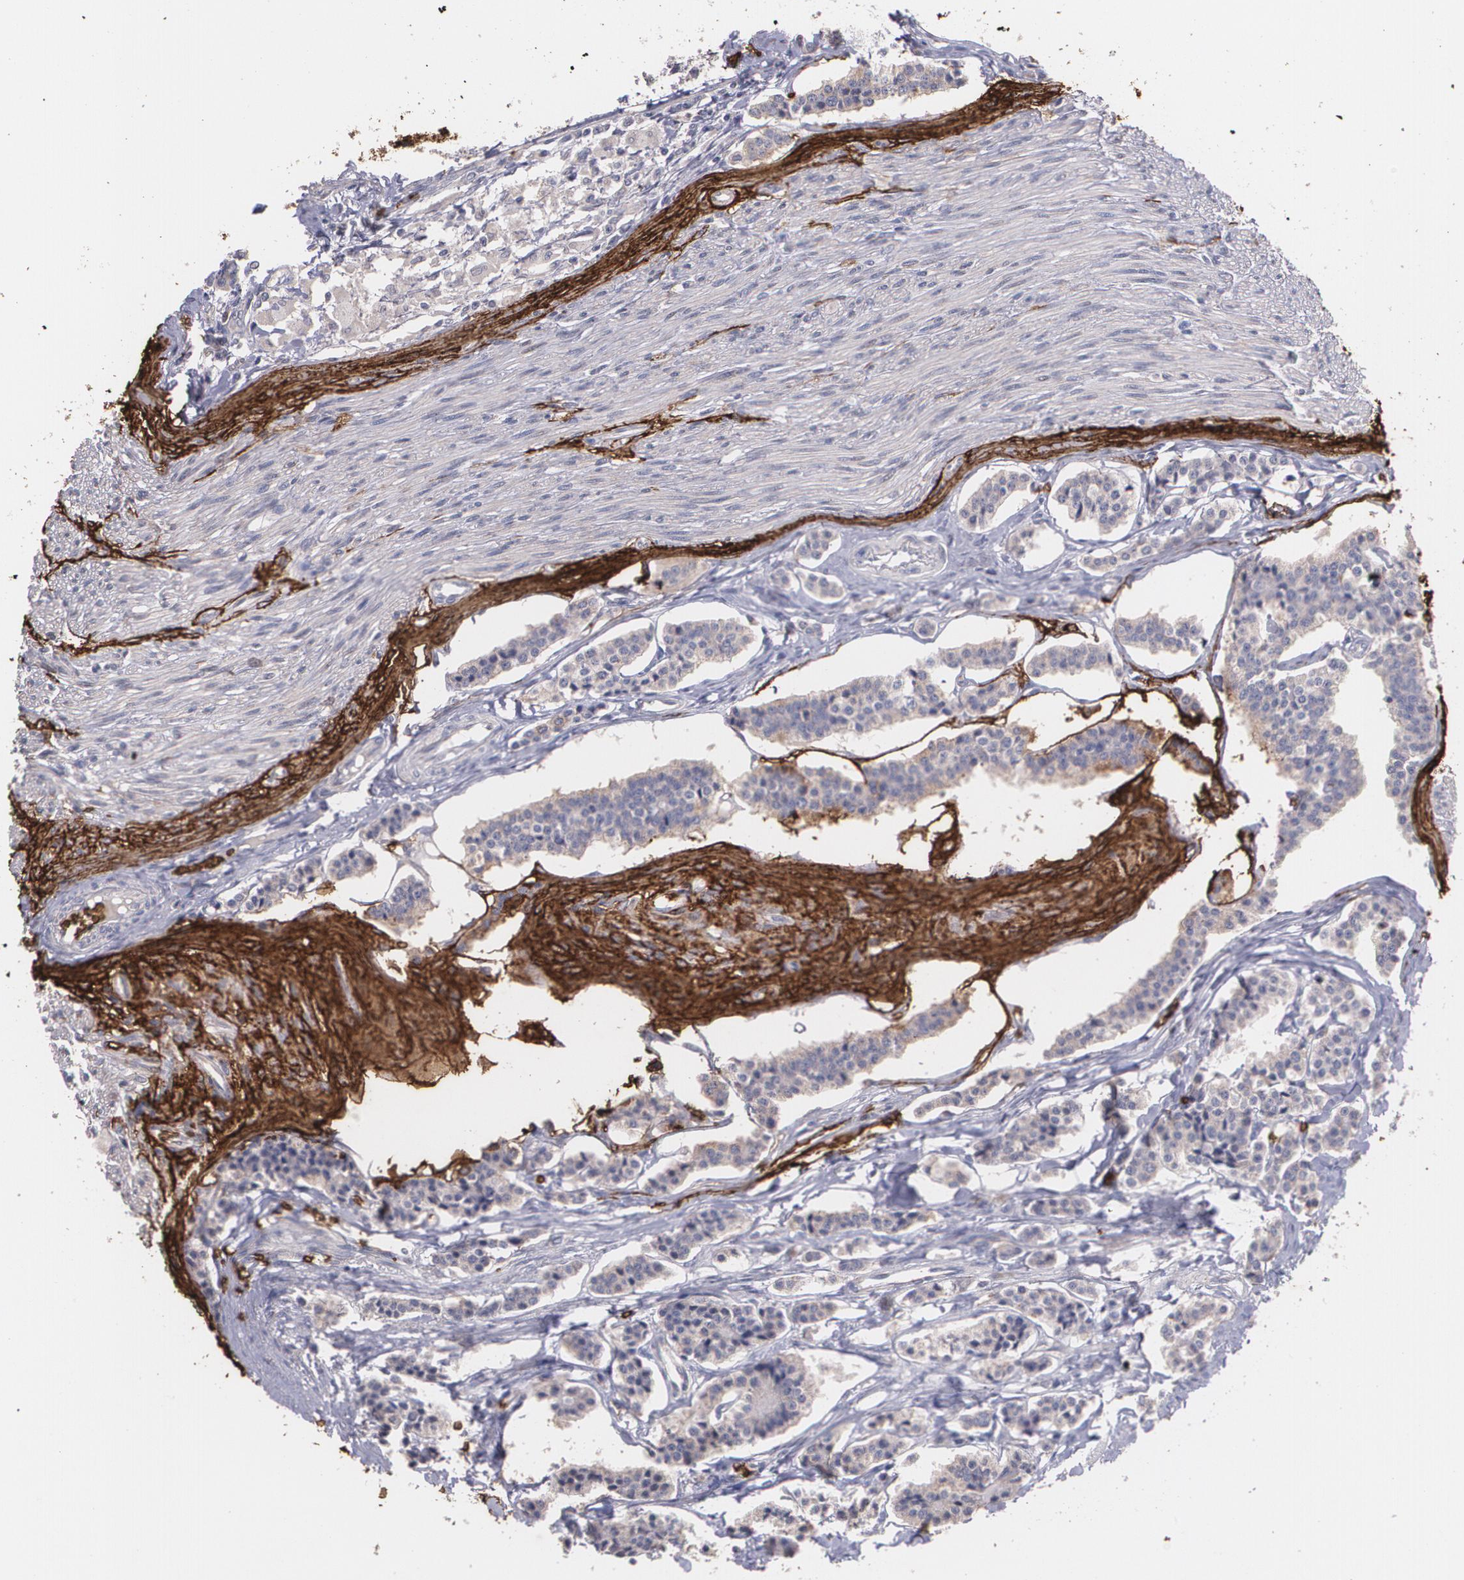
{"staining": {"intensity": "weak", "quantity": ">75%", "location": "cytoplasmic/membranous"}, "tissue": "carcinoid", "cell_type": "Tumor cells", "image_type": "cancer", "snomed": [{"axis": "morphology", "description": "Carcinoid, malignant, NOS"}, {"axis": "topography", "description": "Small intestine"}], "caption": "Immunohistochemical staining of human carcinoid (malignant) shows low levels of weak cytoplasmic/membranous expression in approximately >75% of tumor cells.", "gene": "SLC2A1", "patient": {"sex": "male", "age": 63}}